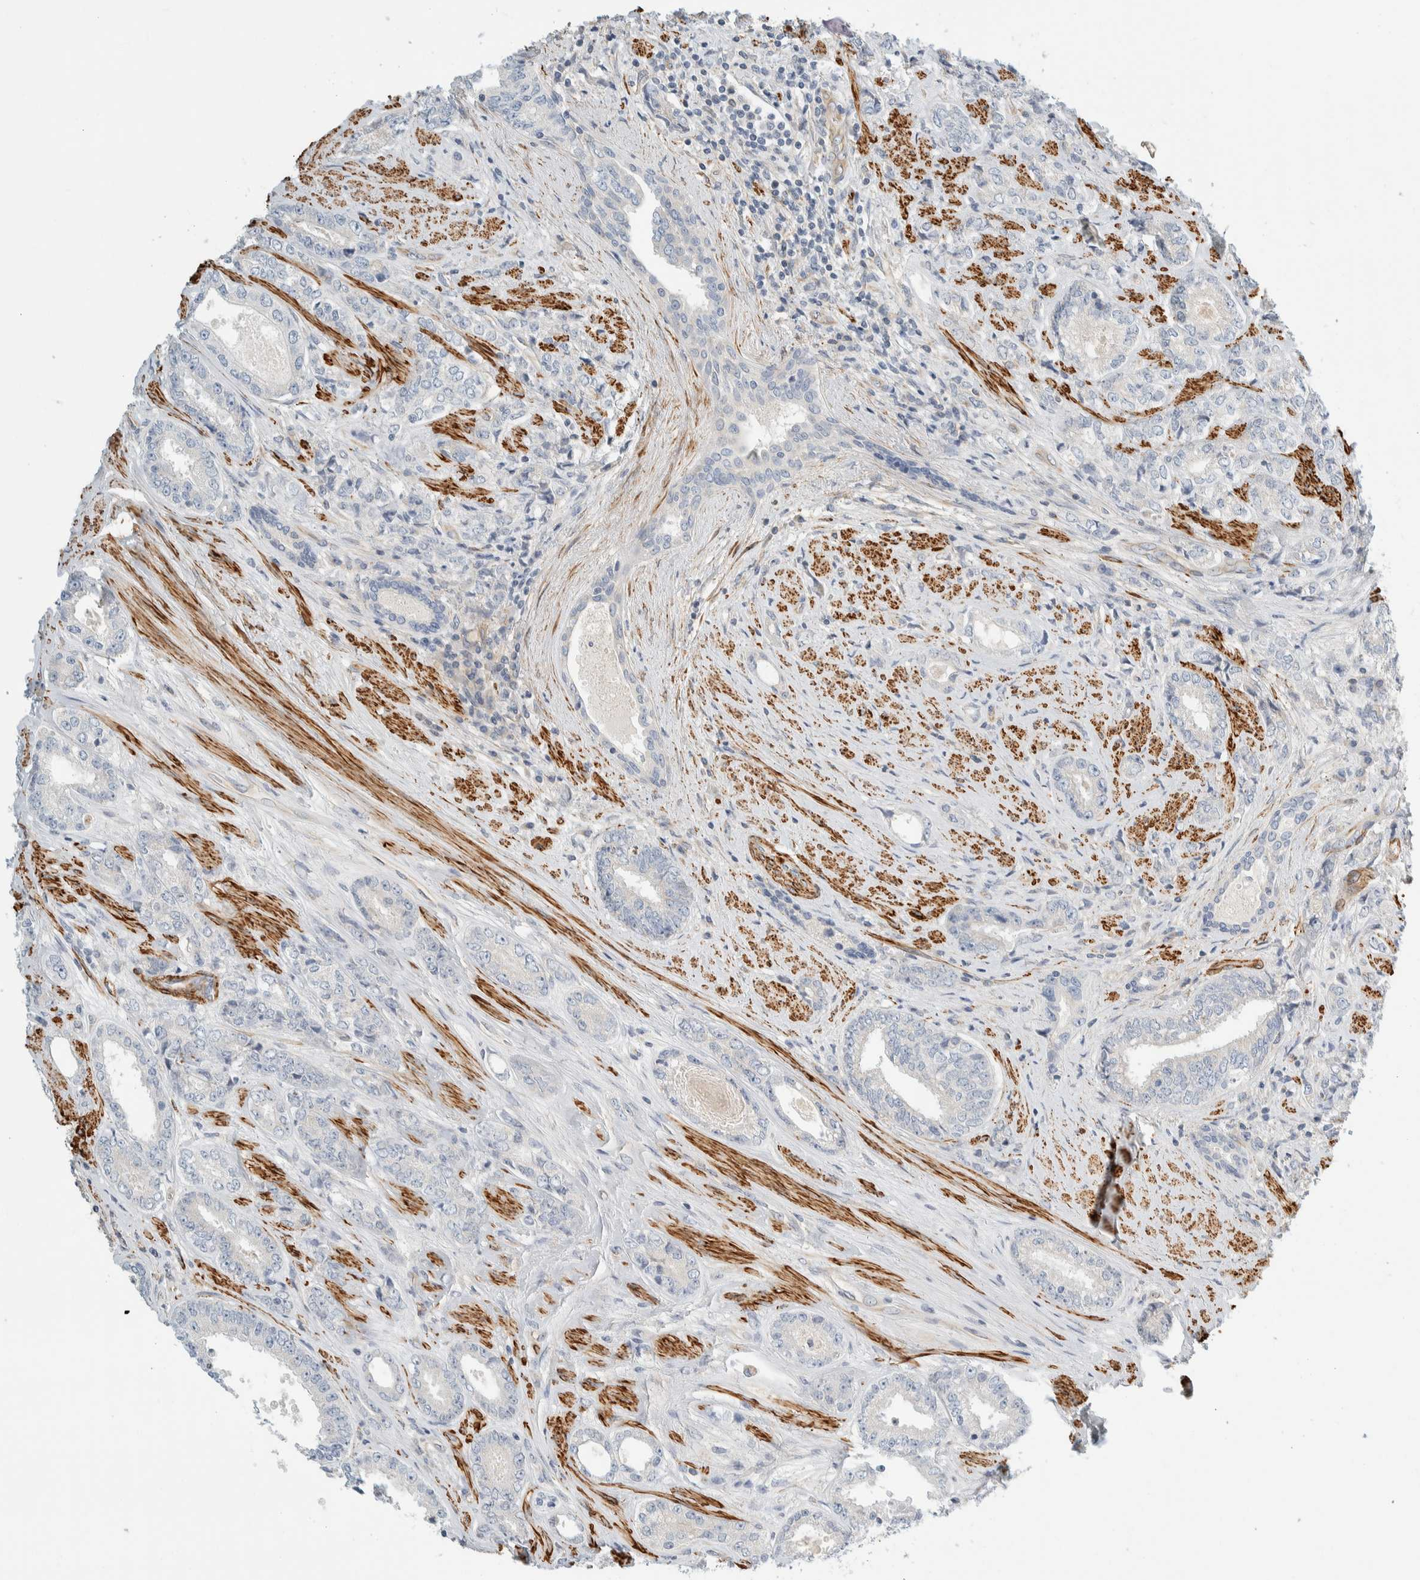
{"staining": {"intensity": "negative", "quantity": "none", "location": "none"}, "tissue": "prostate cancer", "cell_type": "Tumor cells", "image_type": "cancer", "snomed": [{"axis": "morphology", "description": "Adenocarcinoma, High grade"}, {"axis": "topography", "description": "Prostate"}], "caption": "Immunohistochemistry image of adenocarcinoma (high-grade) (prostate) stained for a protein (brown), which demonstrates no staining in tumor cells. (Brightfield microscopy of DAB (3,3'-diaminobenzidine) immunohistochemistry (IHC) at high magnification).", "gene": "CDR2", "patient": {"sex": "male", "age": 61}}